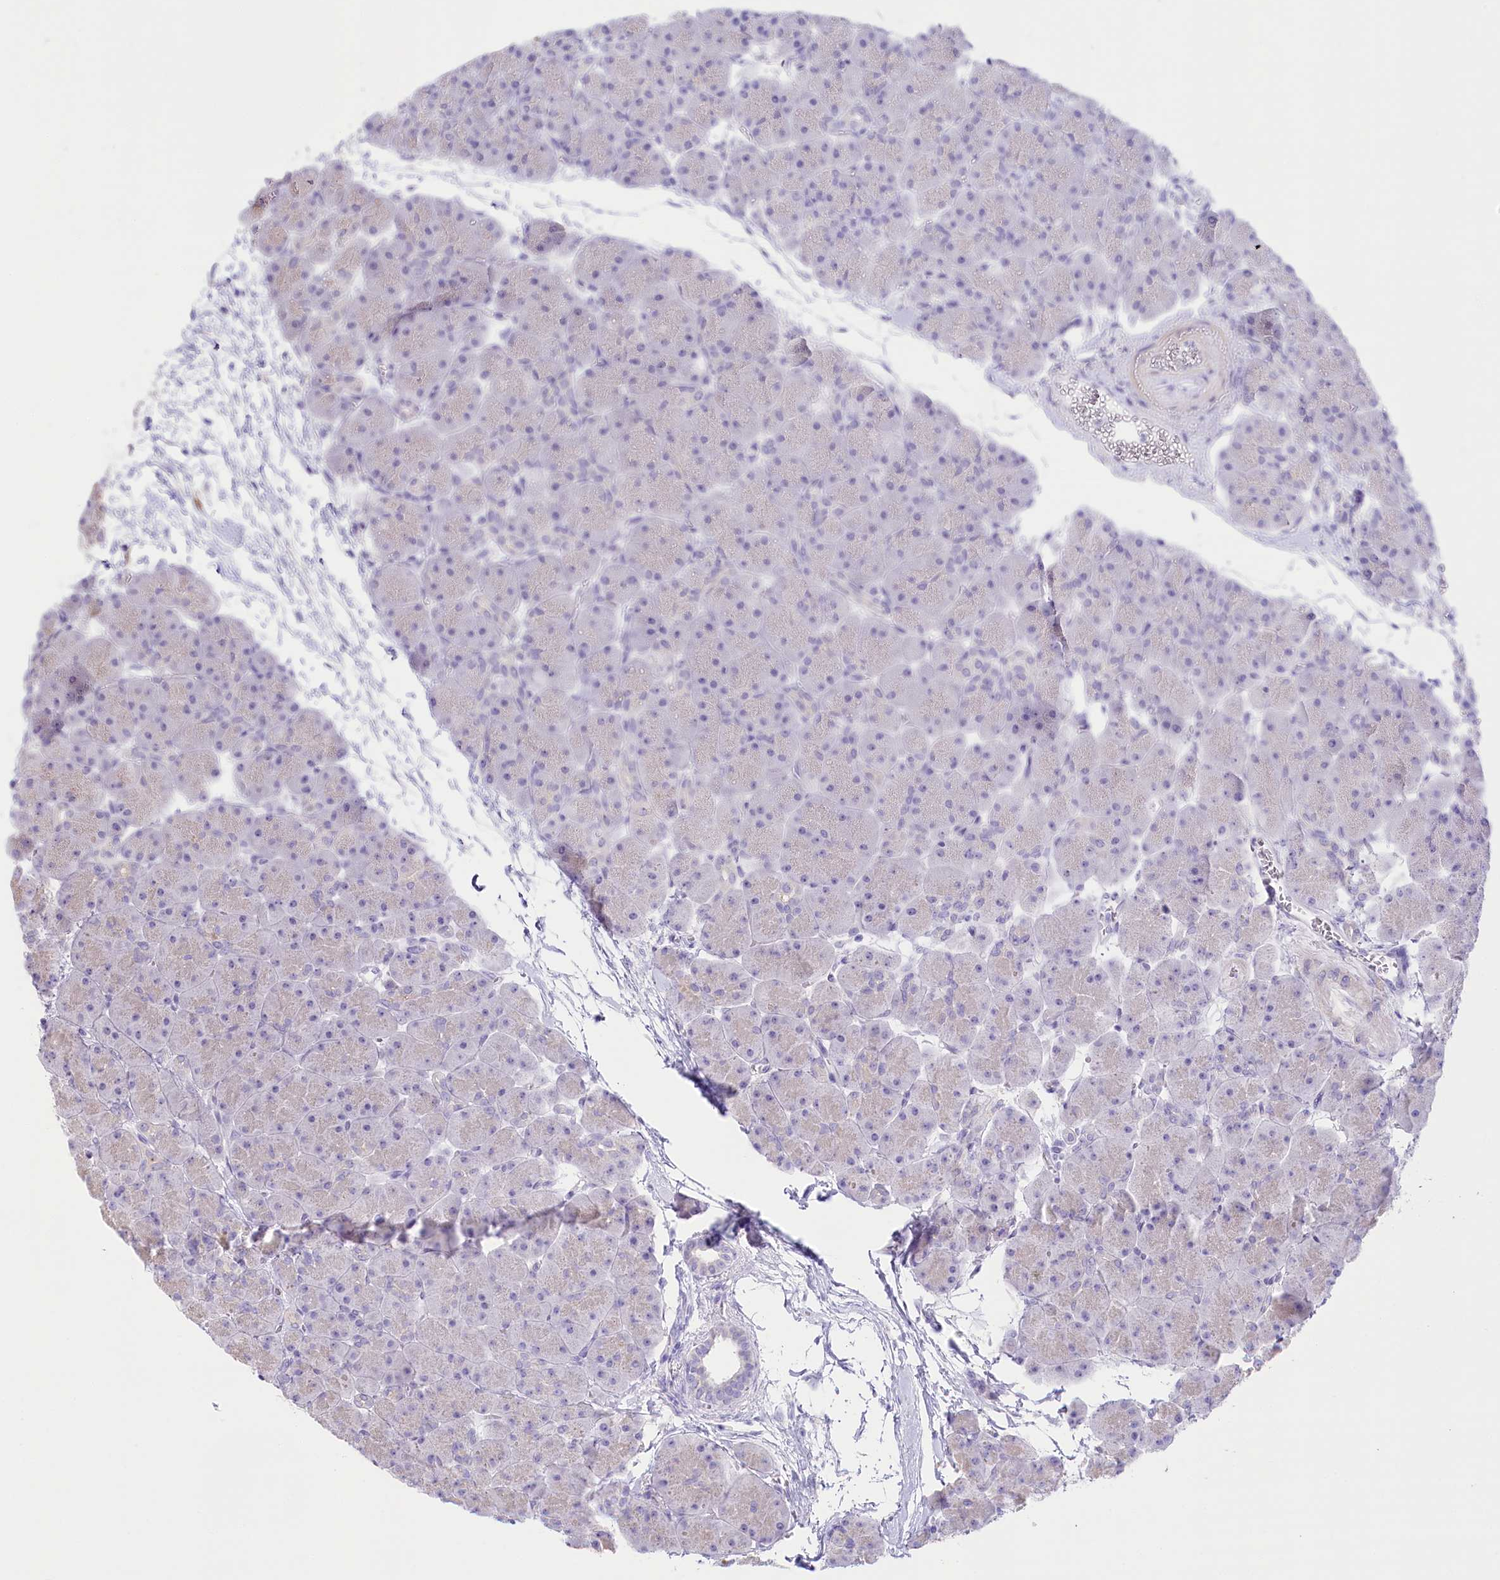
{"staining": {"intensity": "negative", "quantity": "none", "location": "none"}, "tissue": "pancreas", "cell_type": "Exocrine glandular cells", "image_type": "normal", "snomed": [{"axis": "morphology", "description": "Normal tissue, NOS"}, {"axis": "topography", "description": "Pancreas"}], "caption": "Photomicrograph shows no protein staining in exocrine glandular cells of benign pancreas. Nuclei are stained in blue.", "gene": "MYOZ1", "patient": {"sex": "male", "age": 66}}